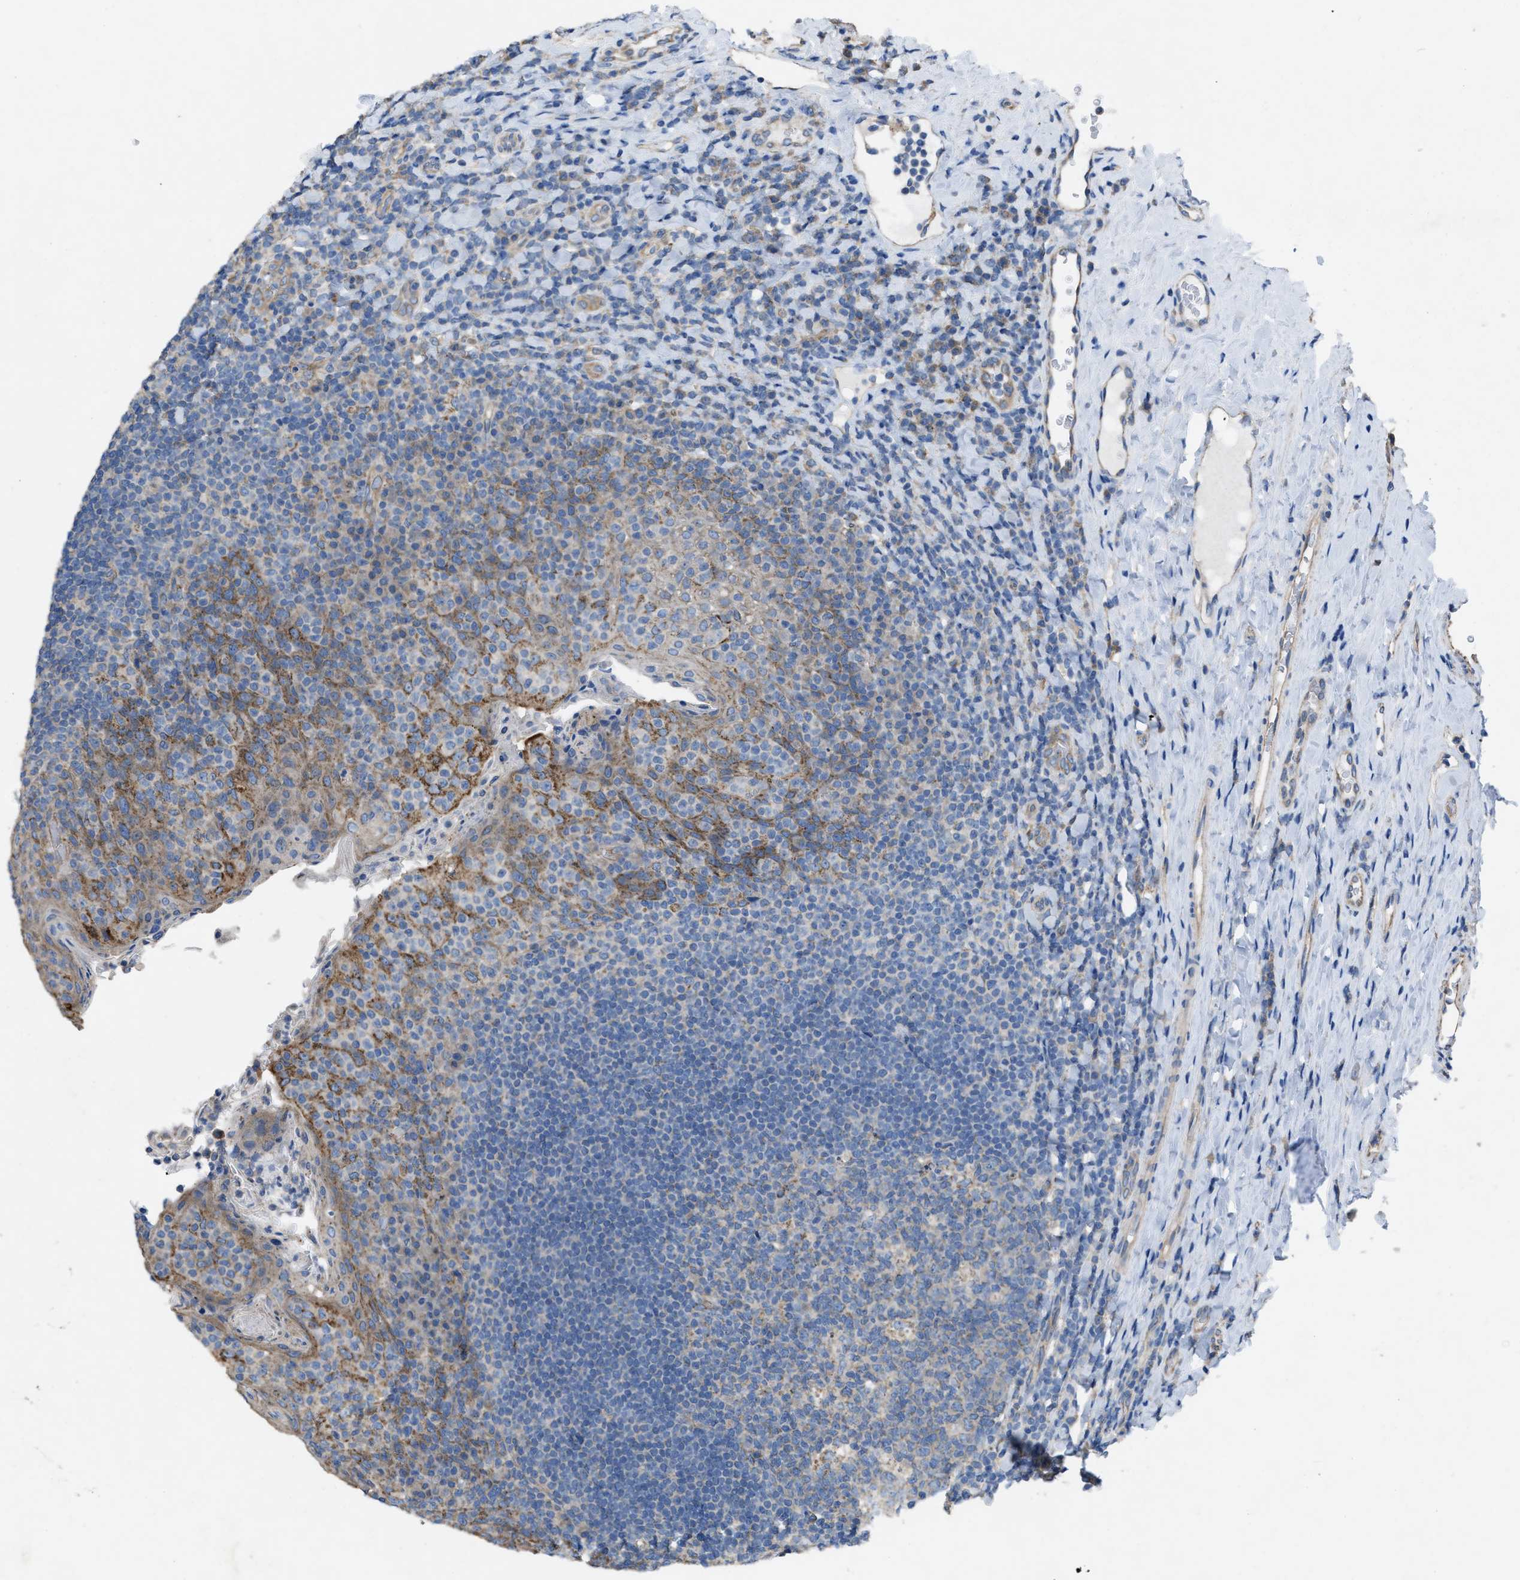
{"staining": {"intensity": "moderate", "quantity": "<25%", "location": "cytoplasmic/membranous"}, "tissue": "tonsil", "cell_type": "Germinal center cells", "image_type": "normal", "snomed": [{"axis": "morphology", "description": "Normal tissue, NOS"}, {"axis": "topography", "description": "Tonsil"}], "caption": "Germinal center cells display low levels of moderate cytoplasmic/membranous staining in approximately <25% of cells in normal tonsil. The protein is stained brown, and the nuclei are stained in blue (DAB (3,3'-diaminobenzidine) IHC with brightfield microscopy, high magnification).", "gene": "DOLPP1", "patient": {"sex": "male", "age": 17}}